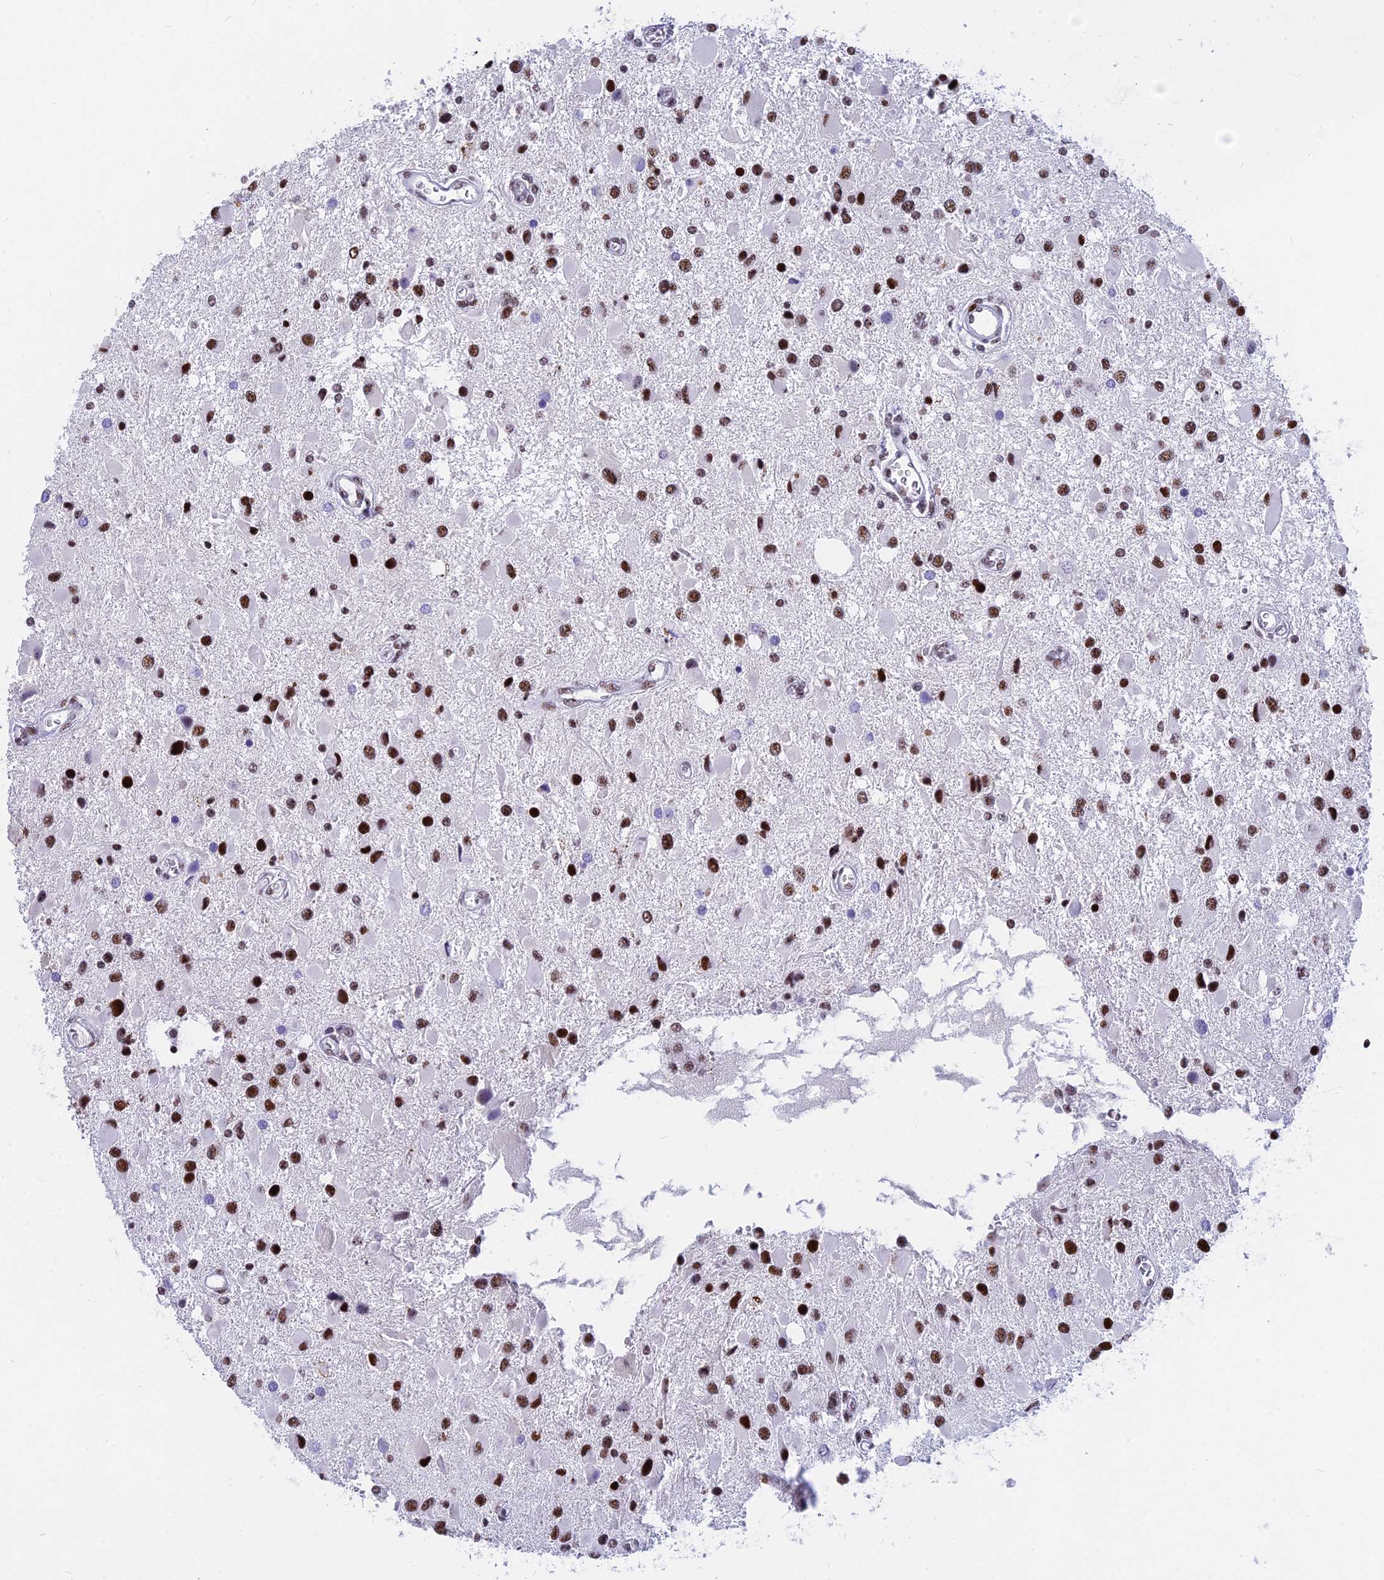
{"staining": {"intensity": "moderate", "quantity": ">75%", "location": "nuclear"}, "tissue": "glioma", "cell_type": "Tumor cells", "image_type": "cancer", "snomed": [{"axis": "morphology", "description": "Glioma, malignant, High grade"}, {"axis": "topography", "description": "Brain"}], "caption": "Immunohistochemistry histopathology image of neoplastic tissue: human malignant high-grade glioma stained using IHC displays medium levels of moderate protein expression localized specifically in the nuclear of tumor cells, appearing as a nuclear brown color.", "gene": "NSA2", "patient": {"sex": "male", "age": 53}}